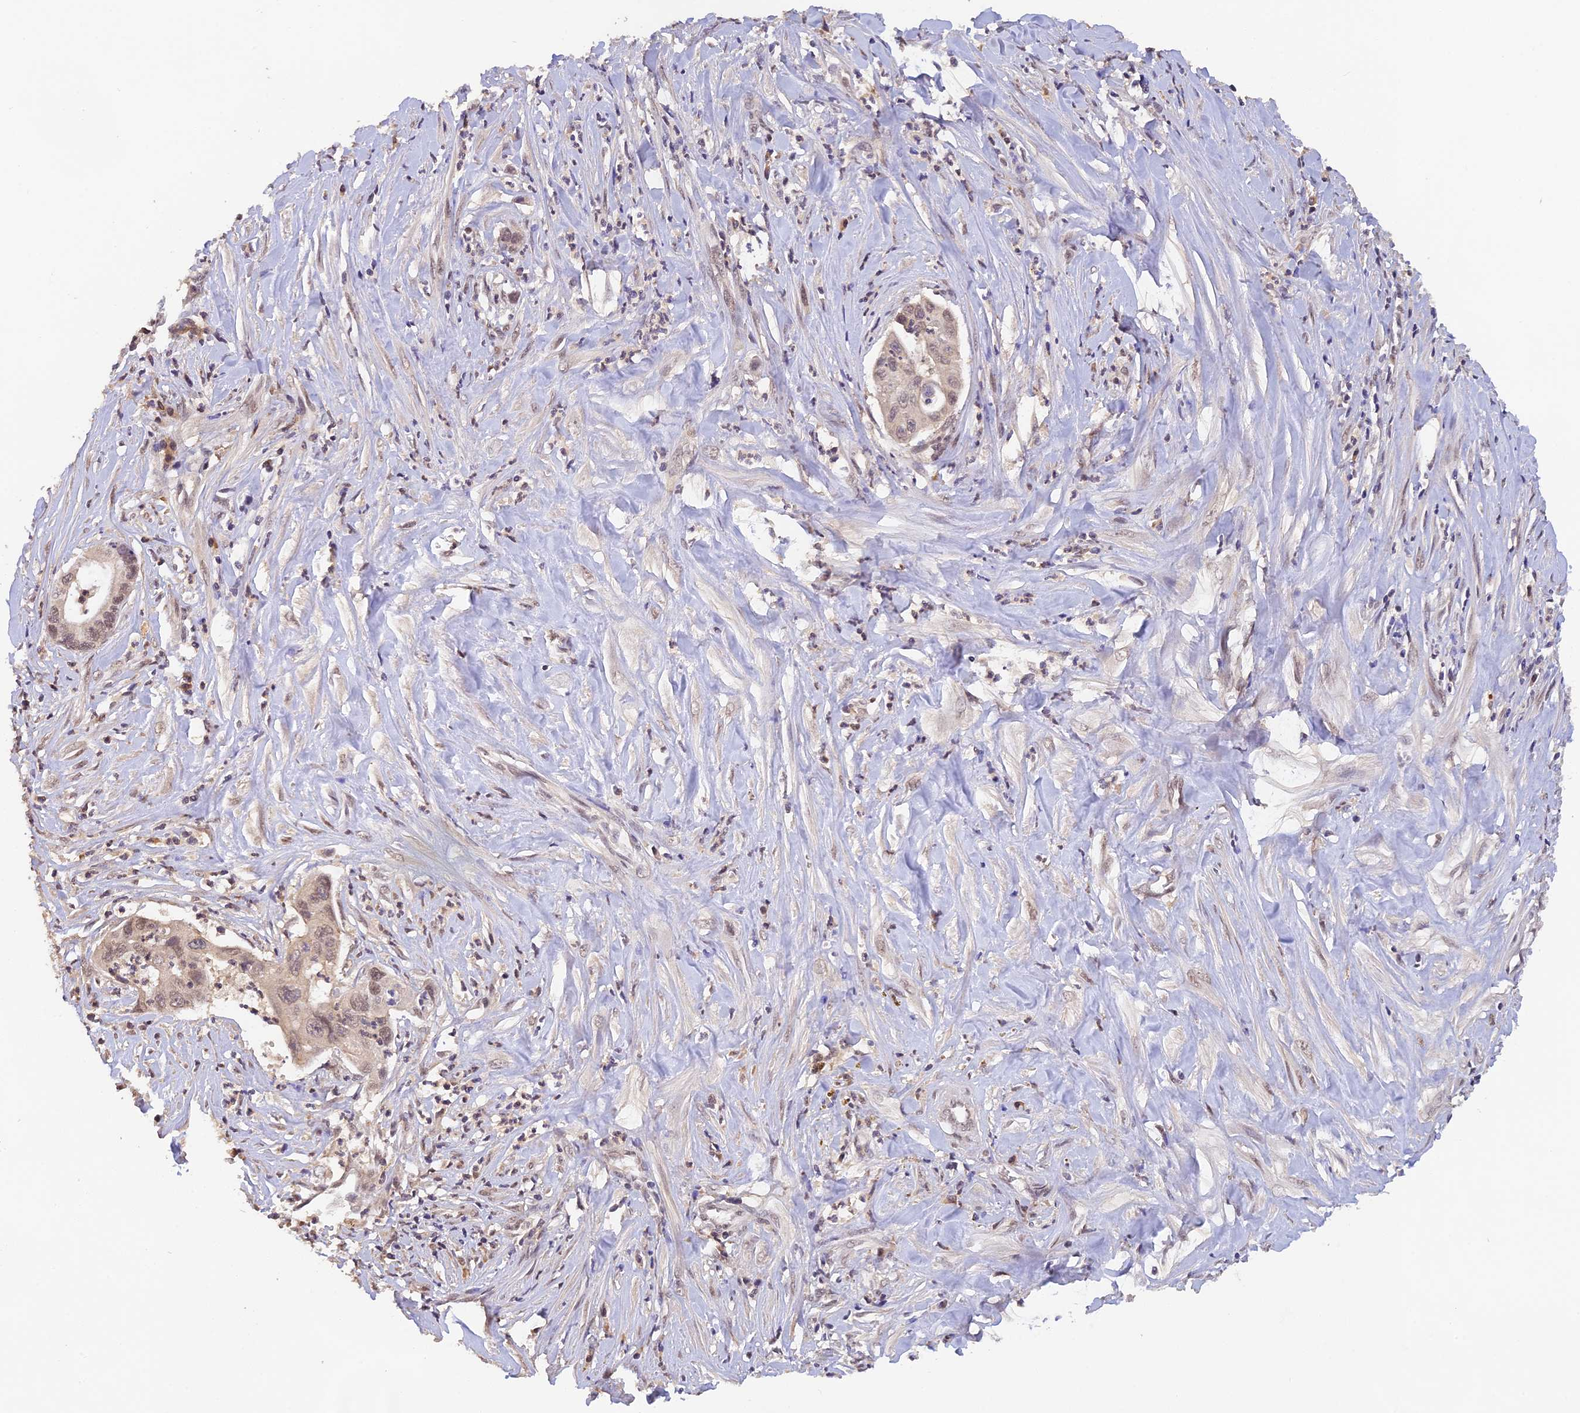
{"staining": {"intensity": "weak", "quantity": "25%-75%", "location": "nuclear"}, "tissue": "pancreatic cancer", "cell_type": "Tumor cells", "image_type": "cancer", "snomed": [{"axis": "morphology", "description": "Adenocarcinoma, NOS"}, {"axis": "topography", "description": "Pancreas"}], "caption": "Weak nuclear expression for a protein is seen in approximately 25%-75% of tumor cells of adenocarcinoma (pancreatic) using immunohistochemistry.", "gene": "ZNF436", "patient": {"sex": "male", "age": 73}}